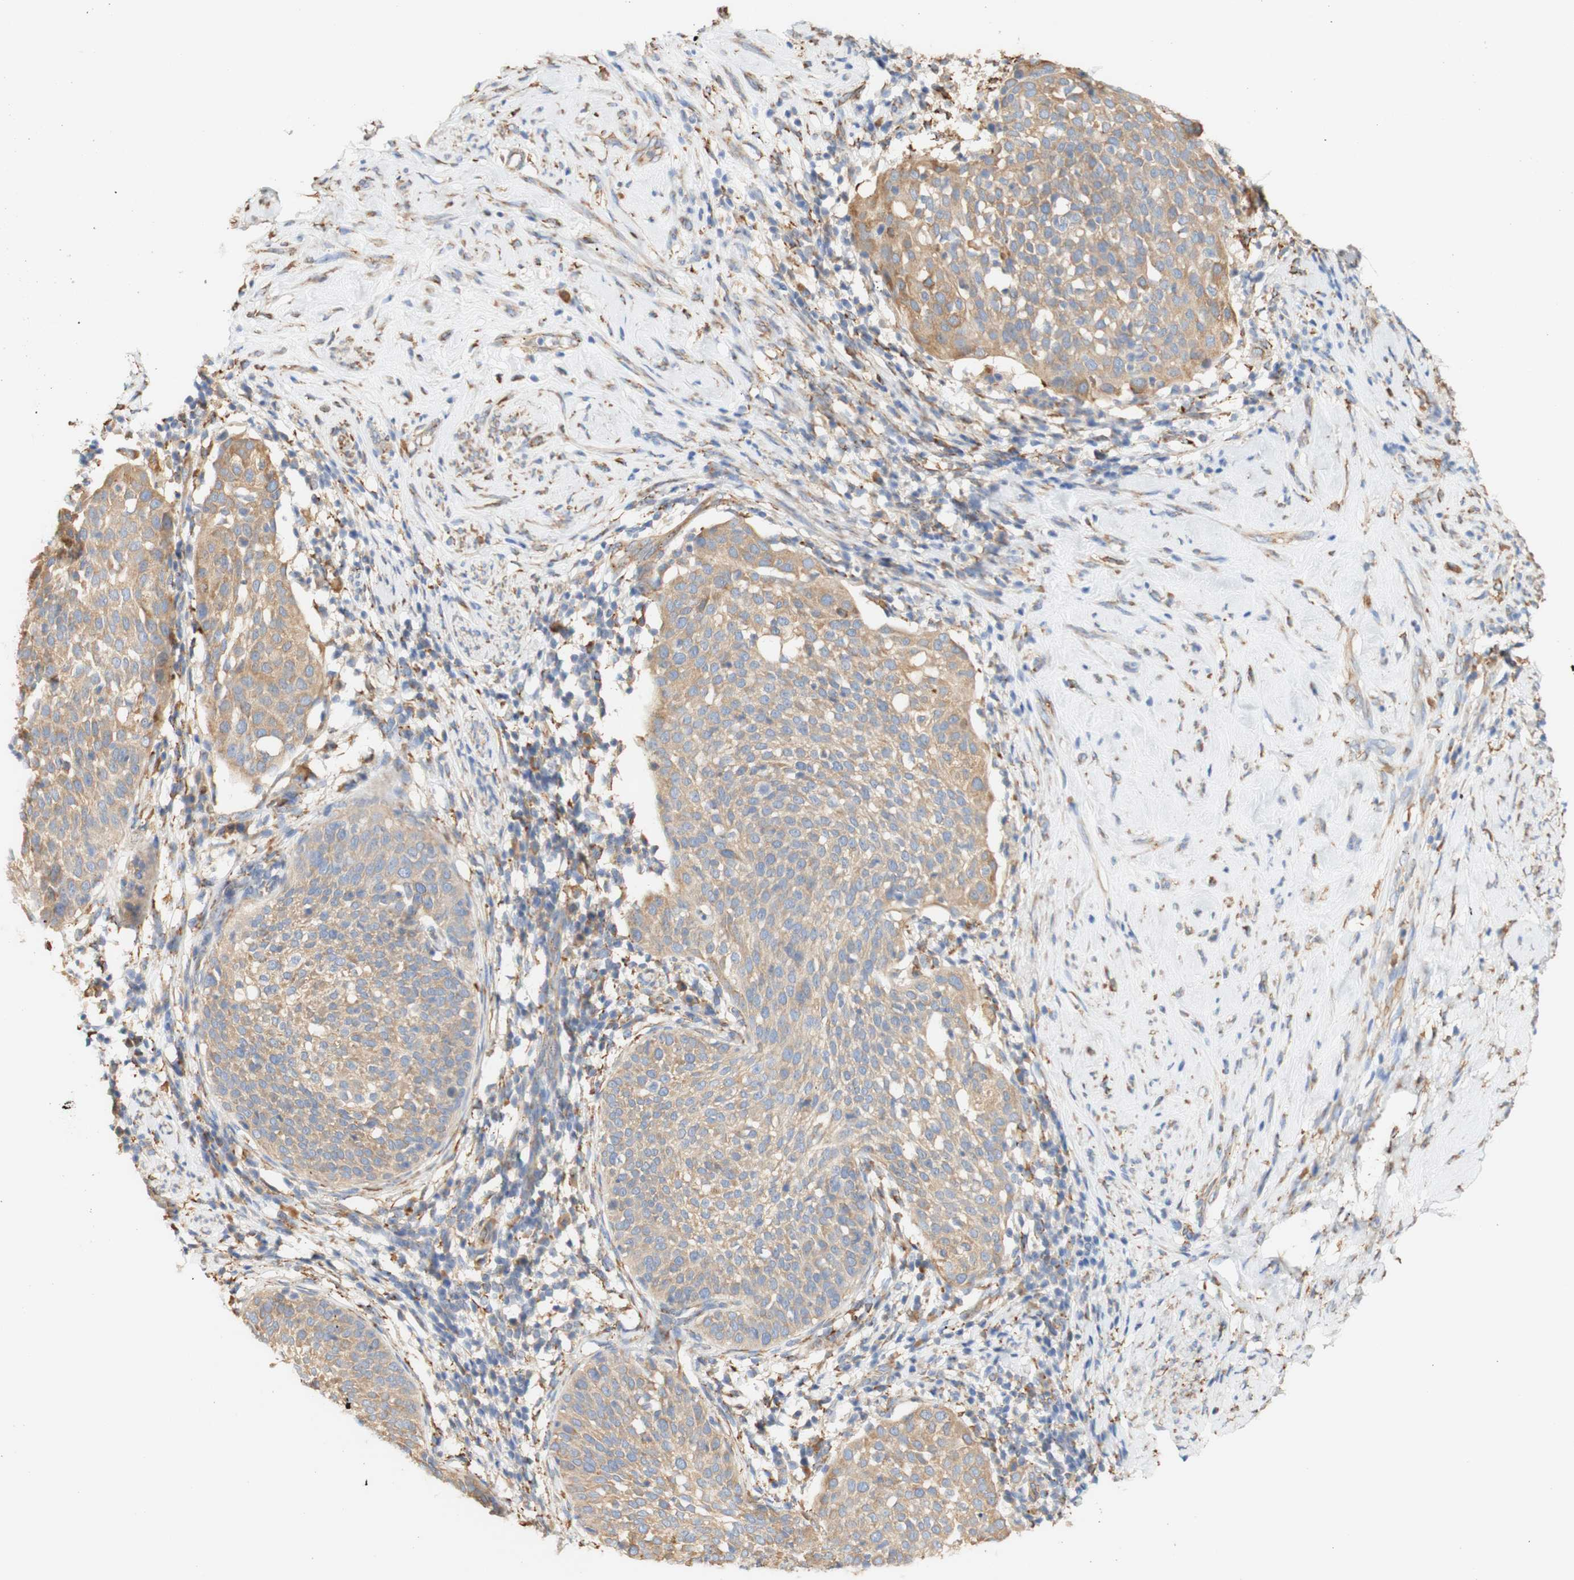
{"staining": {"intensity": "weak", "quantity": ">75%", "location": "cytoplasmic/membranous"}, "tissue": "cervical cancer", "cell_type": "Tumor cells", "image_type": "cancer", "snomed": [{"axis": "morphology", "description": "Squamous cell carcinoma, NOS"}, {"axis": "topography", "description": "Cervix"}], "caption": "The image displays a brown stain indicating the presence of a protein in the cytoplasmic/membranous of tumor cells in squamous cell carcinoma (cervical).", "gene": "EIF2AK4", "patient": {"sex": "female", "age": 51}}